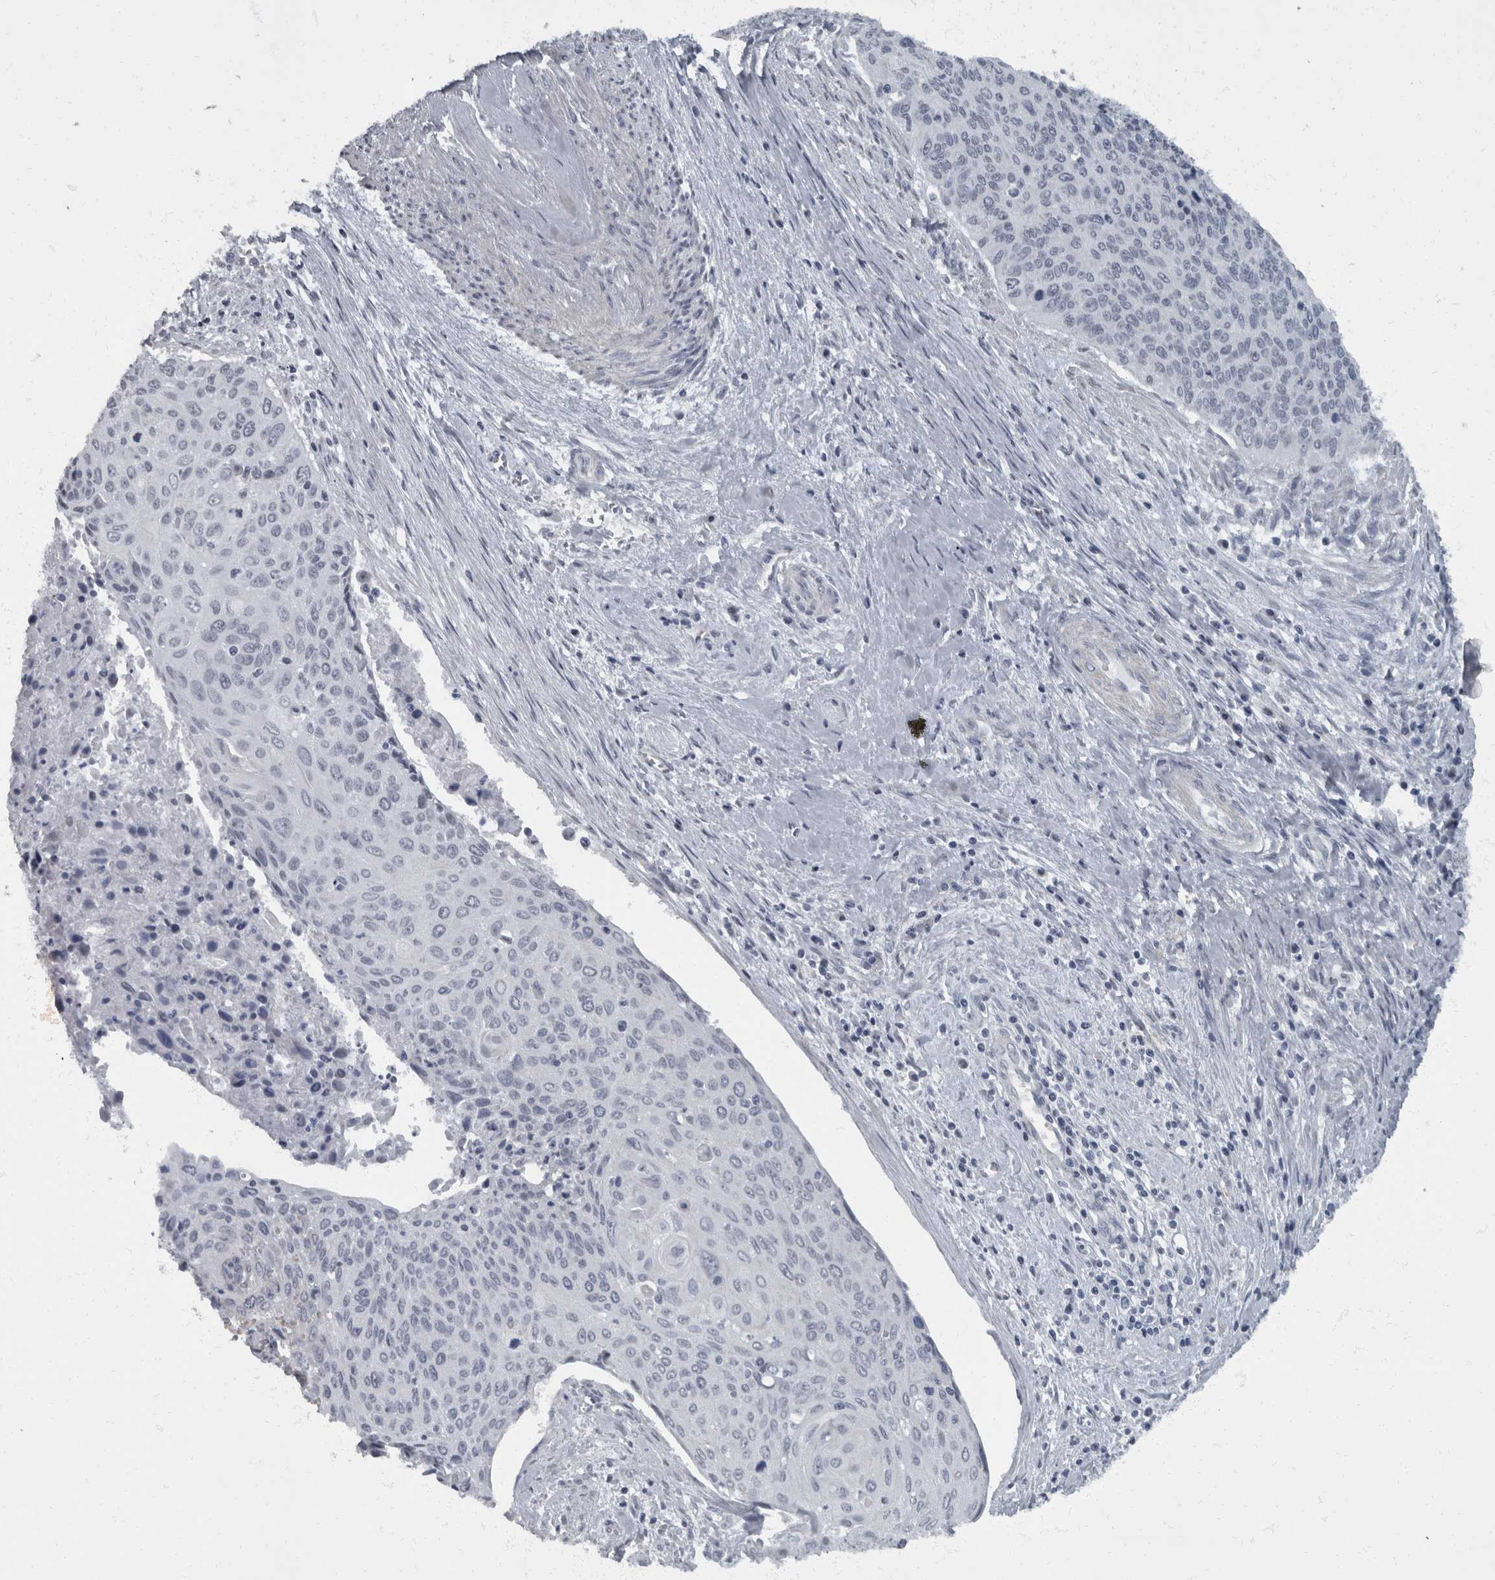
{"staining": {"intensity": "negative", "quantity": "none", "location": "none"}, "tissue": "cervical cancer", "cell_type": "Tumor cells", "image_type": "cancer", "snomed": [{"axis": "morphology", "description": "Squamous cell carcinoma, NOS"}, {"axis": "topography", "description": "Cervix"}], "caption": "High power microscopy micrograph of an immunohistochemistry (IHC) micrograph of cervical squamous cell carcinoma, revealing no significant staining in tumor cells.", "gene": "WDR33", "patient": {"sex": "female", "age": 55}}